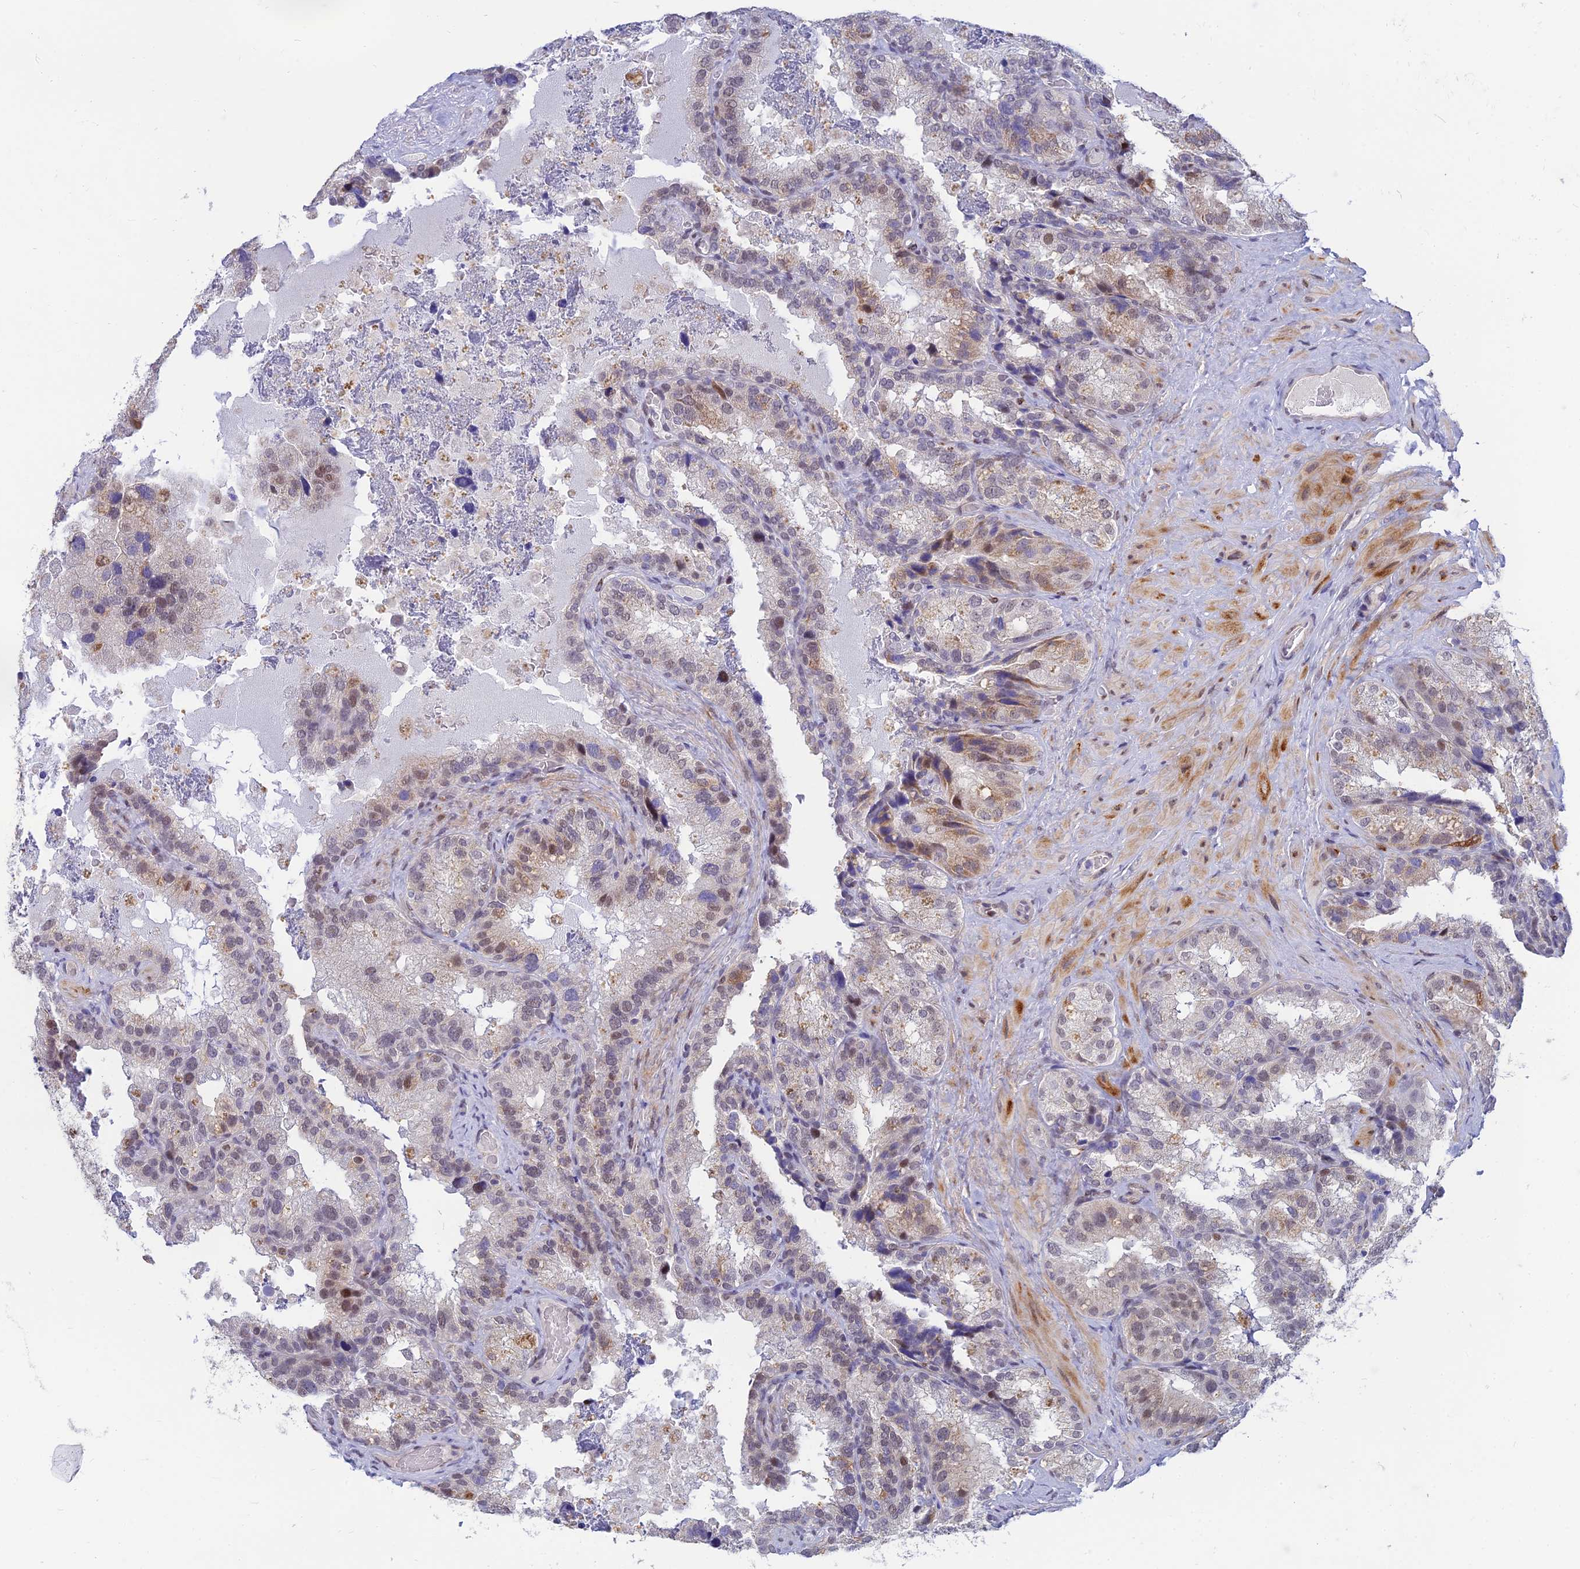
{"staining": {"intensity": "moderate", "quantity": "<25%", "location": "nuclear"}, "tissue": "seminal vesicle", "cell_type": "Glandular cells", "image_type": "normal", "snomed": [{"axis": "morphology", "description": "Normal tissue, NOS"}, {"axis": "topography", "description": "Seminal veicle"}], "caption": "Protein analysis of unremarkable seminal vesicle demonstrates moderate nuclear expression in about <25% of glandular cells.", "gene": "CLK4", "patient": {"sex": "male", "age": 58}}